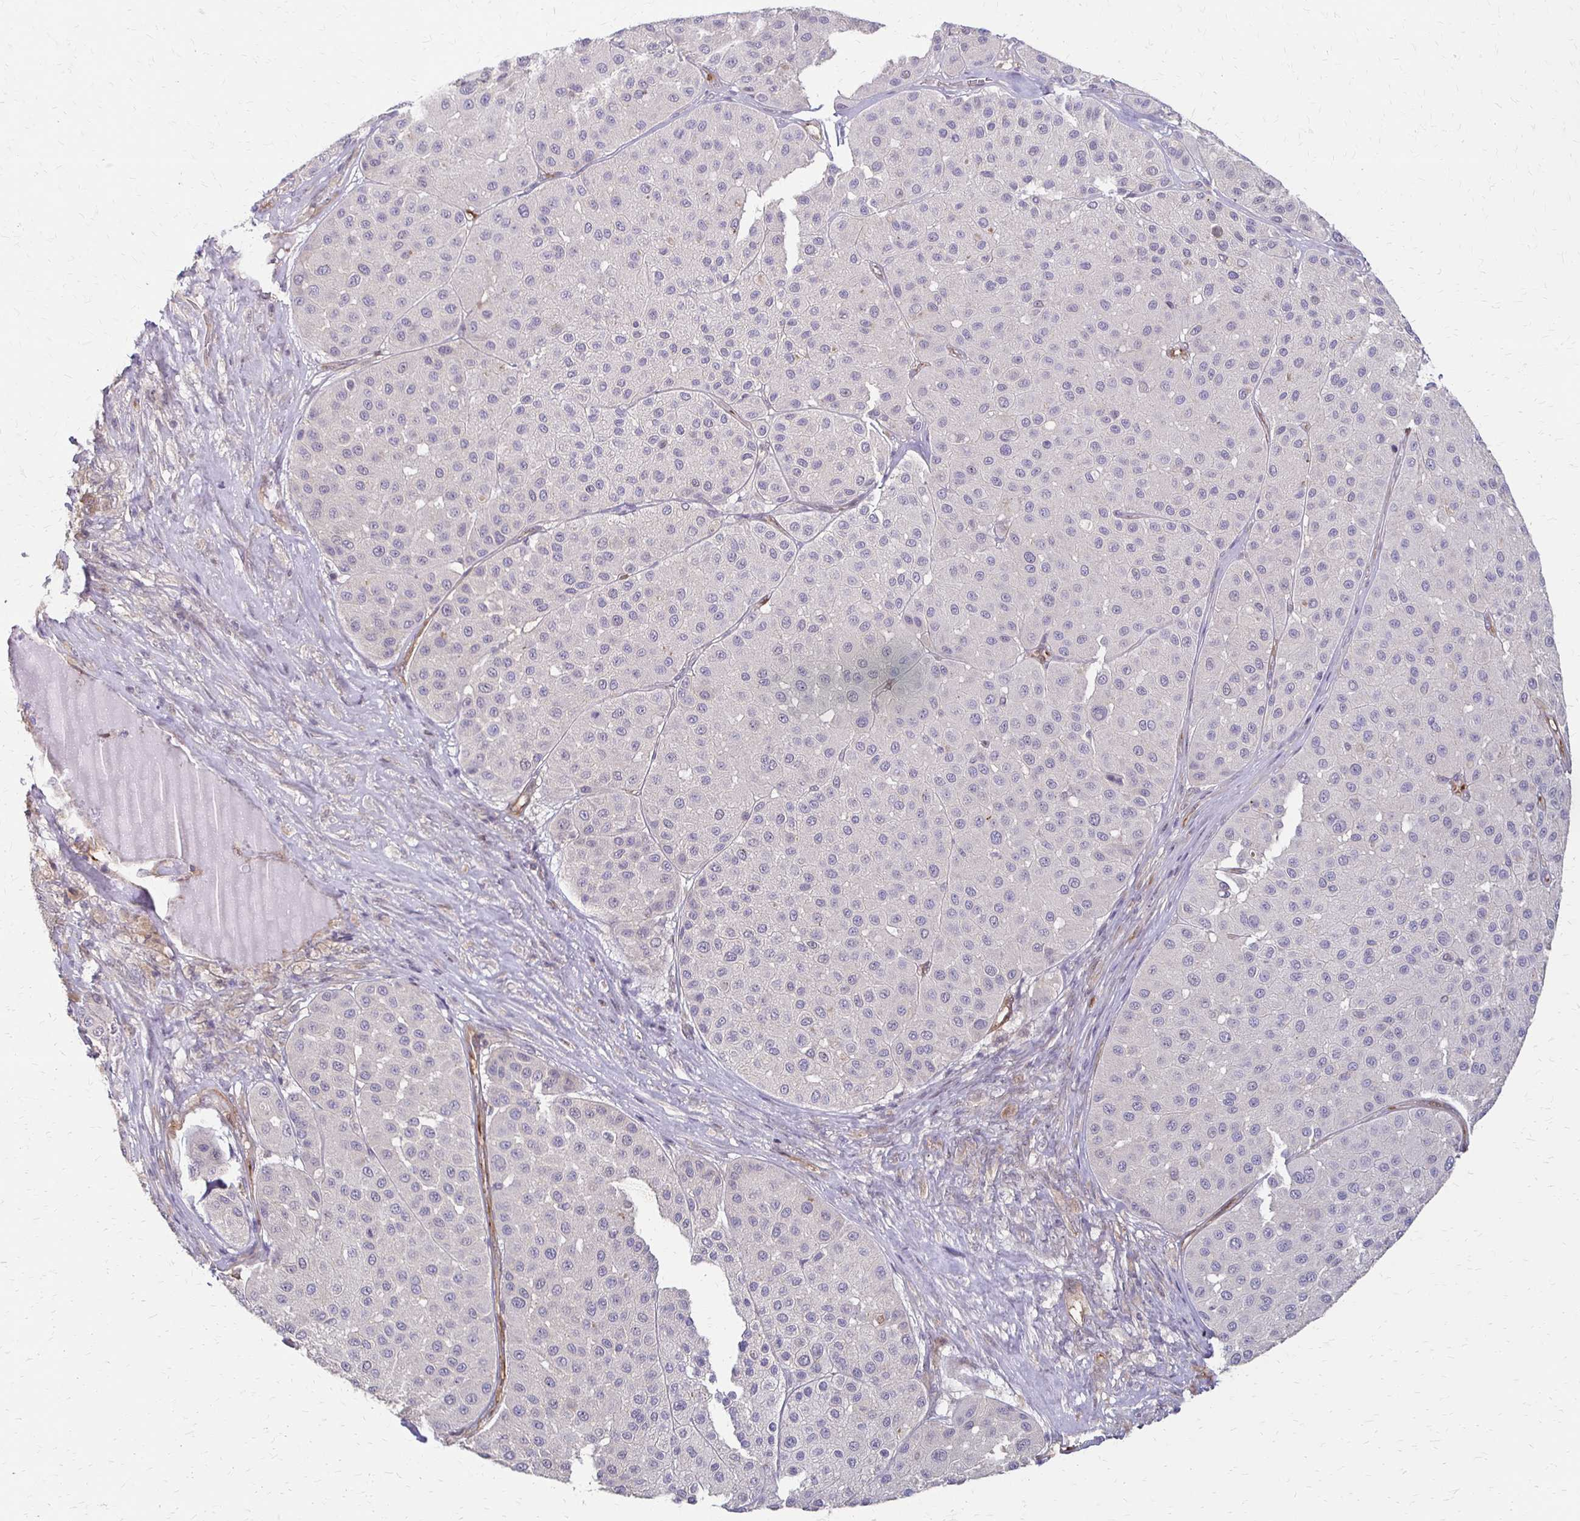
{"staining": {"intensity": "negative", "quantity": "none", "location": "none"}, "tissue": "melanoma", "cell_type": "Tumor cells", "image_type": "cancer", "snomed": [{"axis": "morphology", "description": "Malignant melanoma, Metastatic site"}, {"axis": "topography", "description": "Smooth muscle"}], "caption": "Photomicrograph shows no protein positivity in tumor cells of malignant melanoma (metastatic site) tissue.", "gene": "CFL2", "patient": {"sex": "male", "age": 41}}